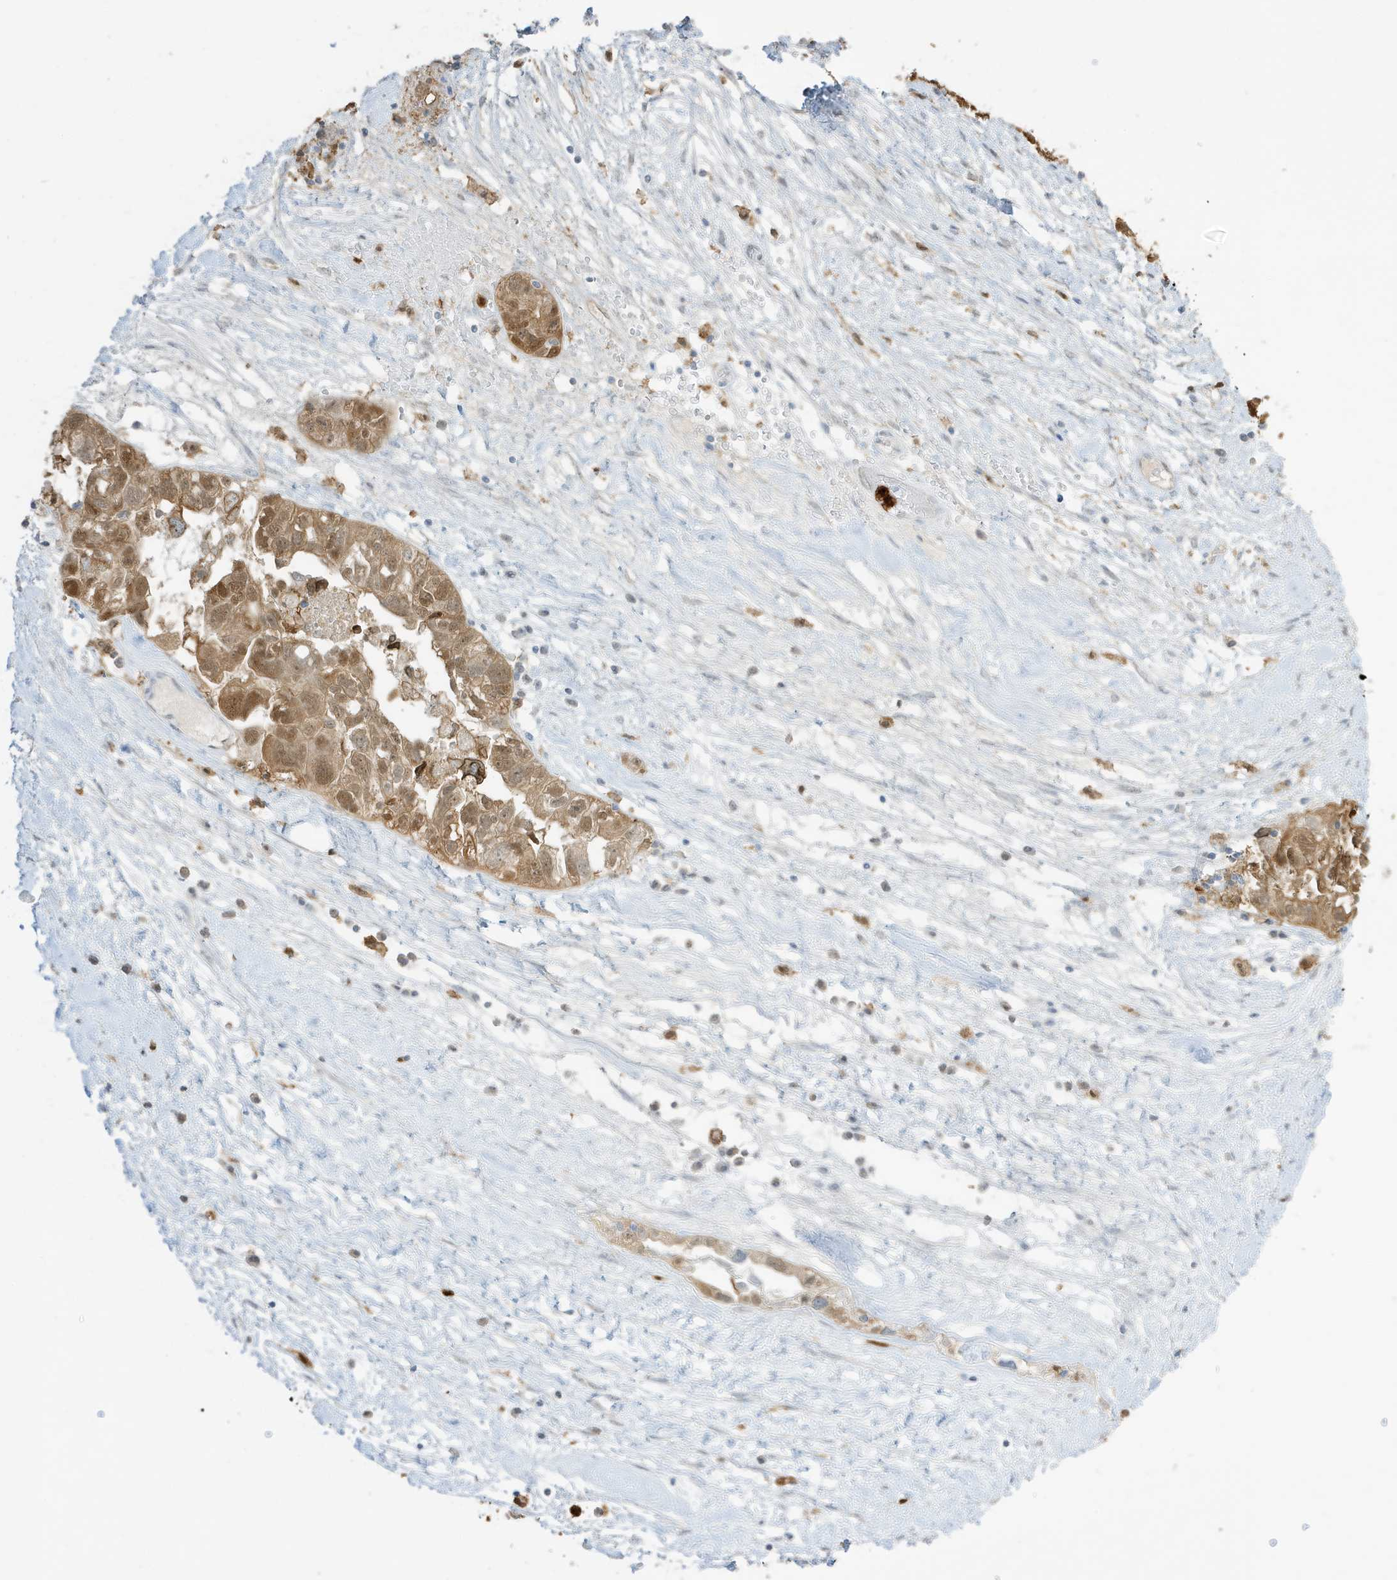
{"staining": {"intensity": "moderate", "quantity": ">75%", "location": "cytoplasmic/membranous,nuclear"}, "tissue": "ovarian cancer", "cell_type": "Tumor cells", "image_type": "cancer", "snomed": [{"axis": "morphology", "description": "Carcinoma, NOS"}, {"axis": "morphology", "description": "Cystadenocarcinoma, serous, NOS"}, {"axis": "topography", "description": "Ovary"}], "caption": "Immunohistochemistry histopathology image of ovarian cancer (serous cystadenocarcinoma) stained for a protein (brown), which shows medium levels of moderate cytoplasmic/membranous and nuclear expression in about >75% of tumor cells.", "gene": "GCA", "patient": {"sex": "female", "age": 69}}